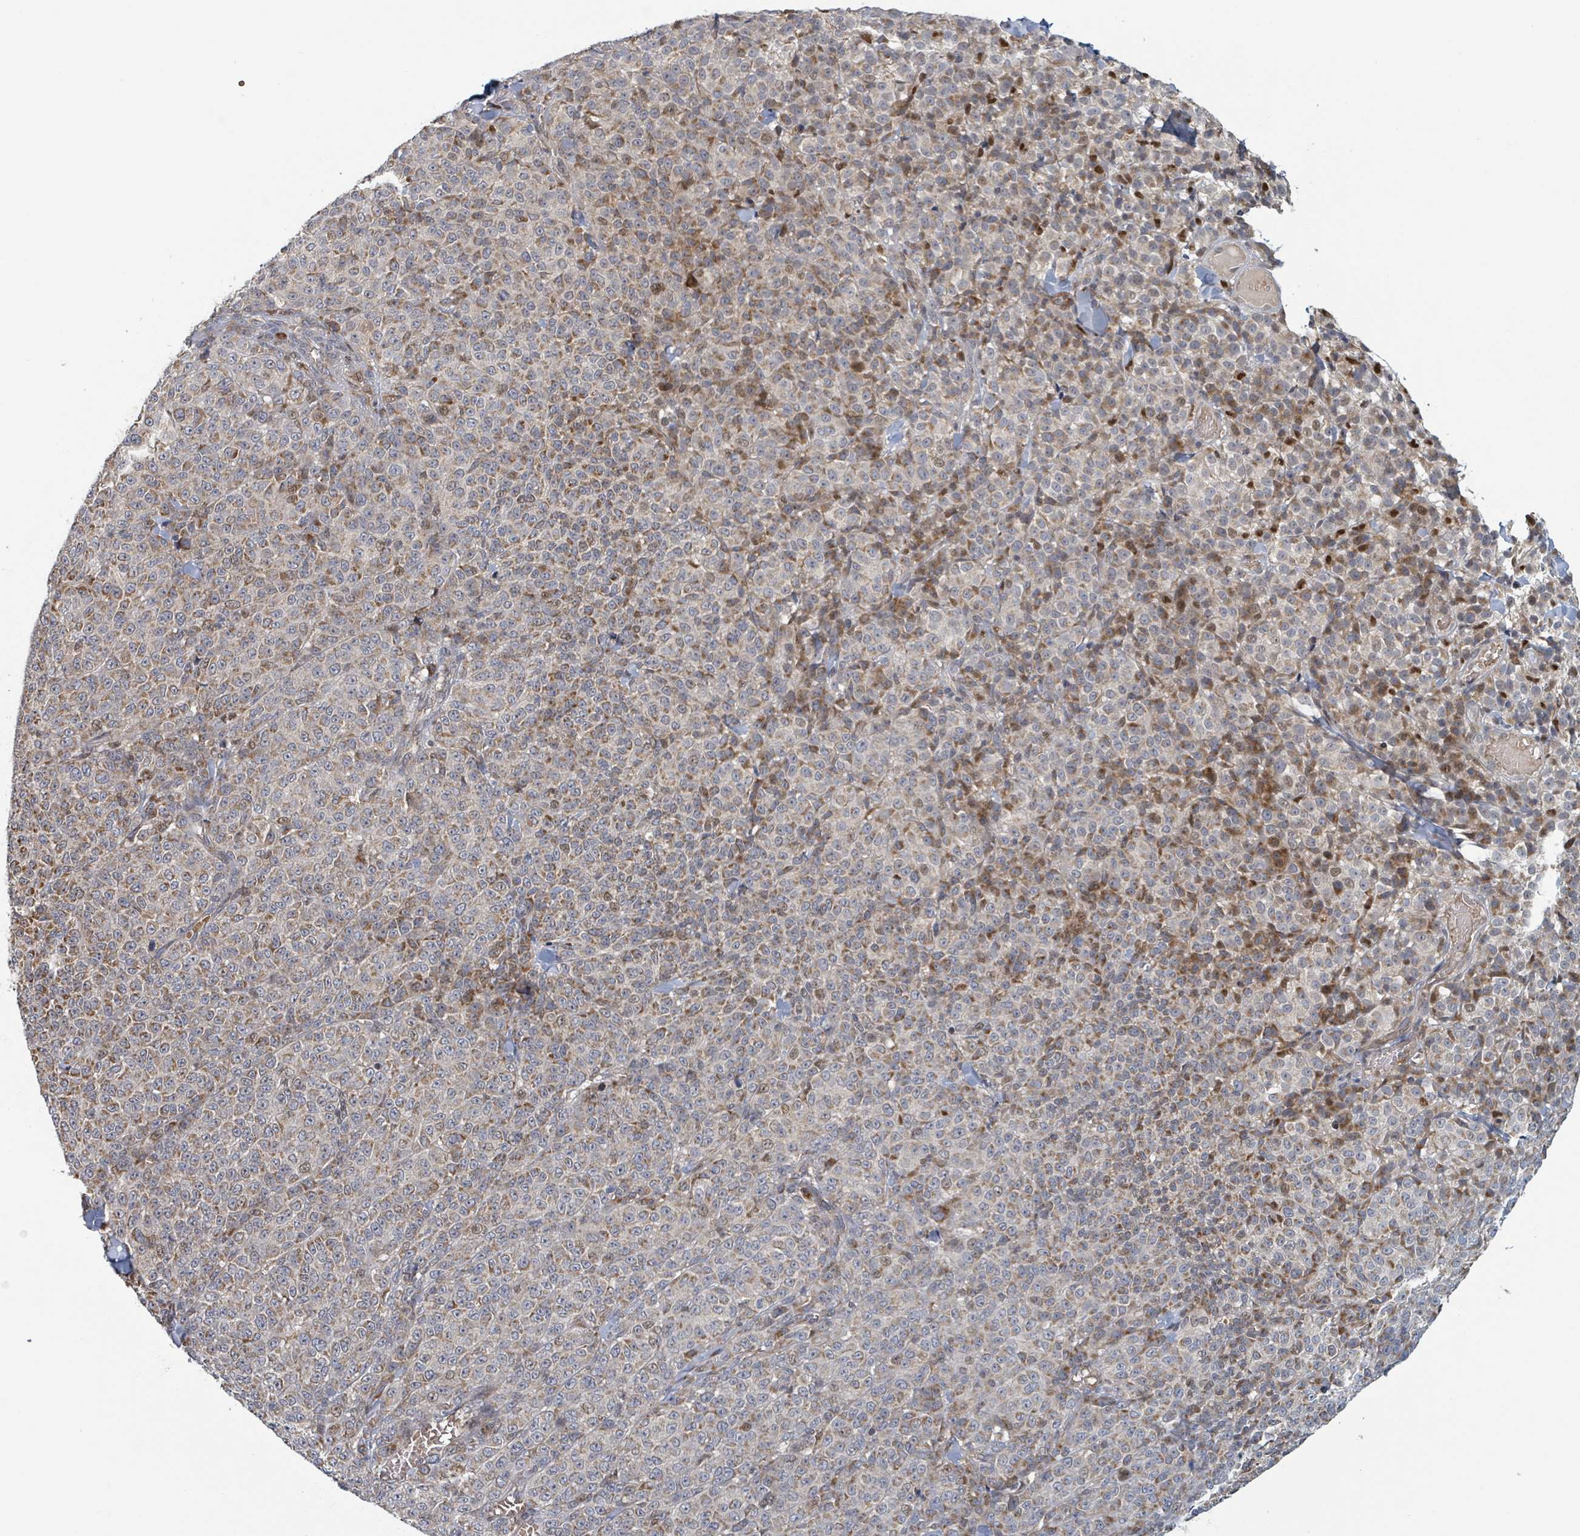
{"staining": {"intensity": "moderate", "quantity": ">75%", "location": "cytoplasmic/membranous"}, "tissue": "melanoma", "cell_type": "Tumor cells", "image_type": "cancer", "snomed": [{"axis": "morphology", "description": "Normal tissue, NOS"}, {"axis": "morphology", "description": "Malignant melanoma, NOS"}, {"axis": "topography", "description": "Skin"}], "caption": "Moderate cytoplasmic/membranous staining is seen in about >75% of tumor cells in malignant melanoma. (Brightfield microscopy of DAB IHC at high magnification).", "gene": "HIVEP1", "patient": {"sex": "female", "age": 34}}